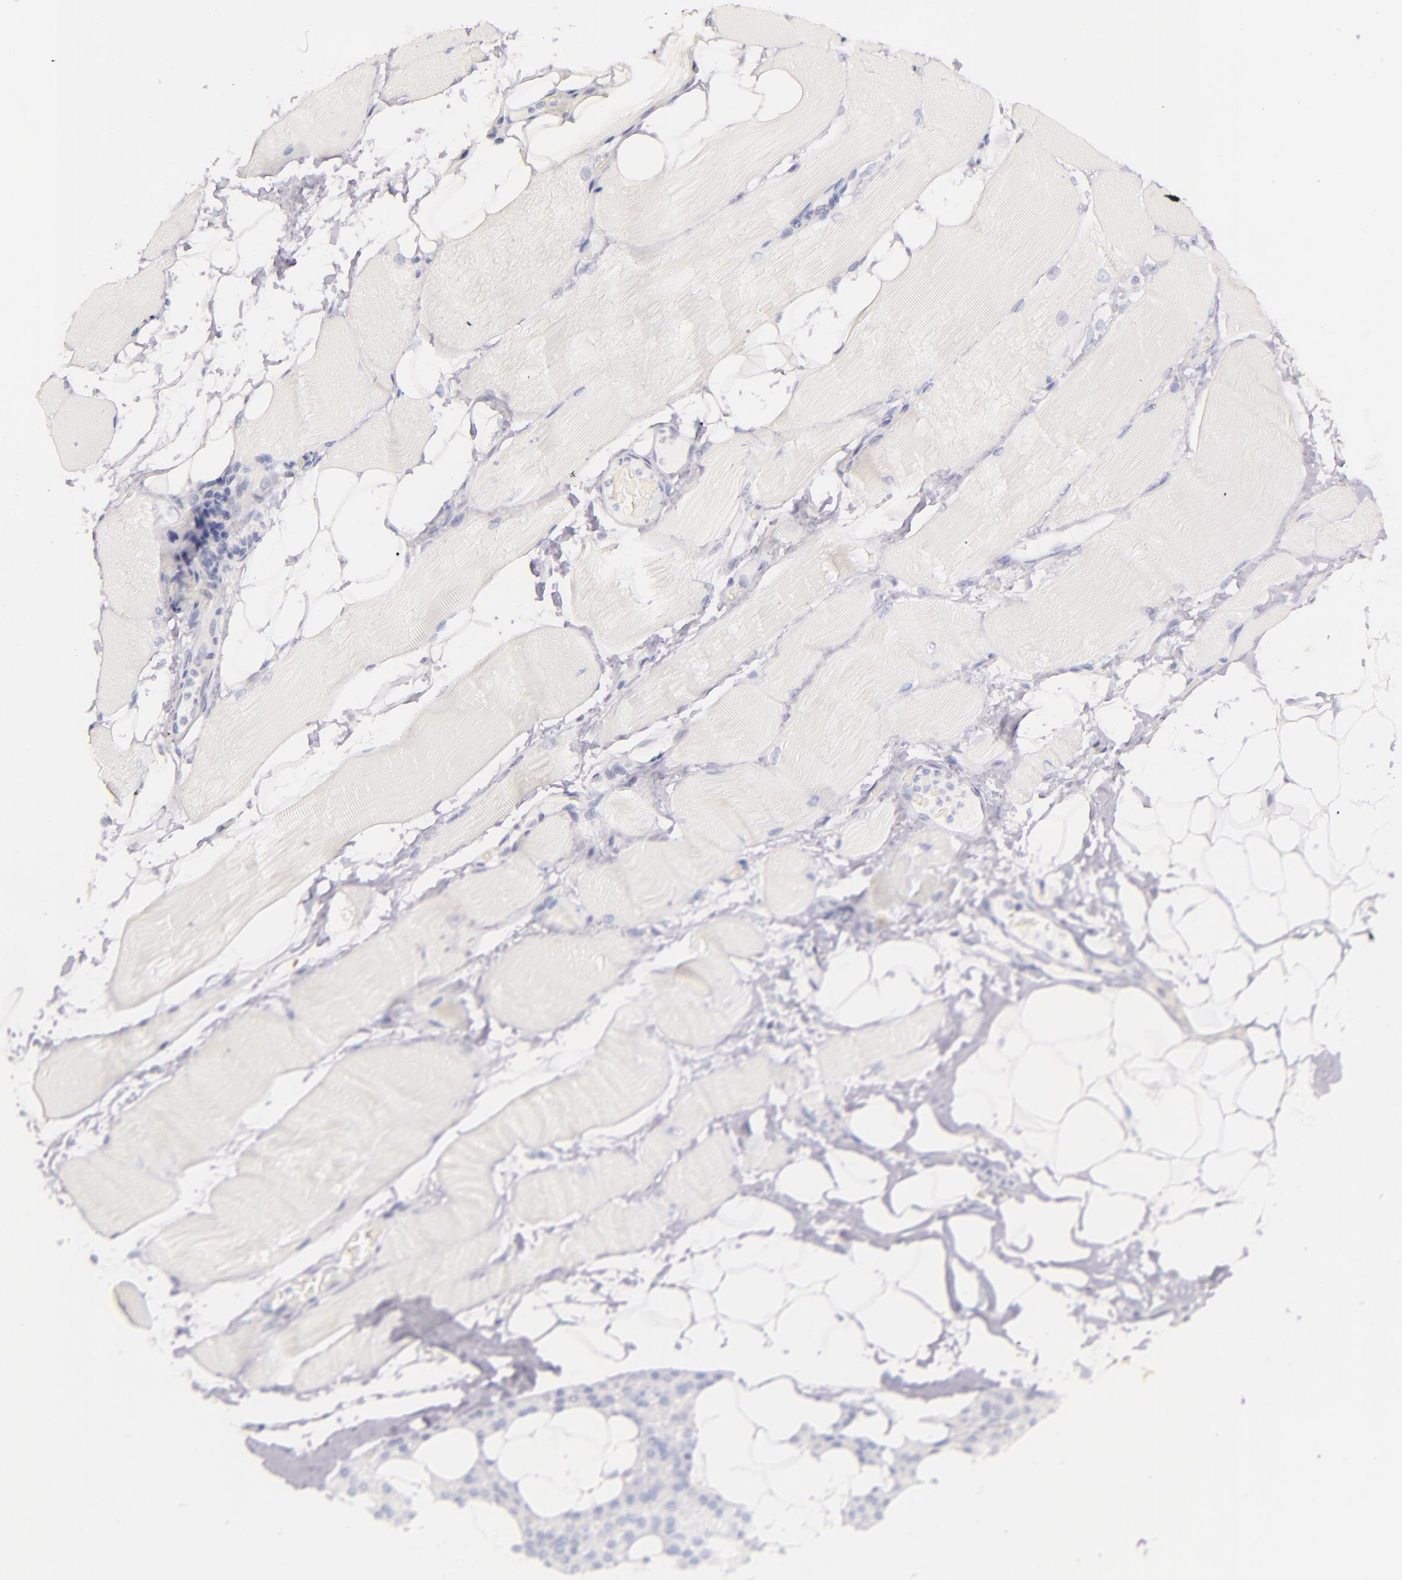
{"staining": {"intensity": "negative", "quantity": "none", "location": "none"}, "tissue": "skeletal muscle", "cell_type": "Myocytes", "image_type": "normal", "snomed": [{"axis": "morphology", "description": "Normal tissue, NOS"}, {"axis": "topography", "description": "Skeletal muscle"}, {"axis": "topography", "description": "Parathyroid gland"}], "caption": "This micrograph is of unremarkable skeletal muscle stained with immunohistochemistry (IHC) to label a protein in brown with the nuclei are counter-stained blue. There is no staining in myocytes.", "gene": "FABP1", "patient": {"sex": "female", "age": 37}}